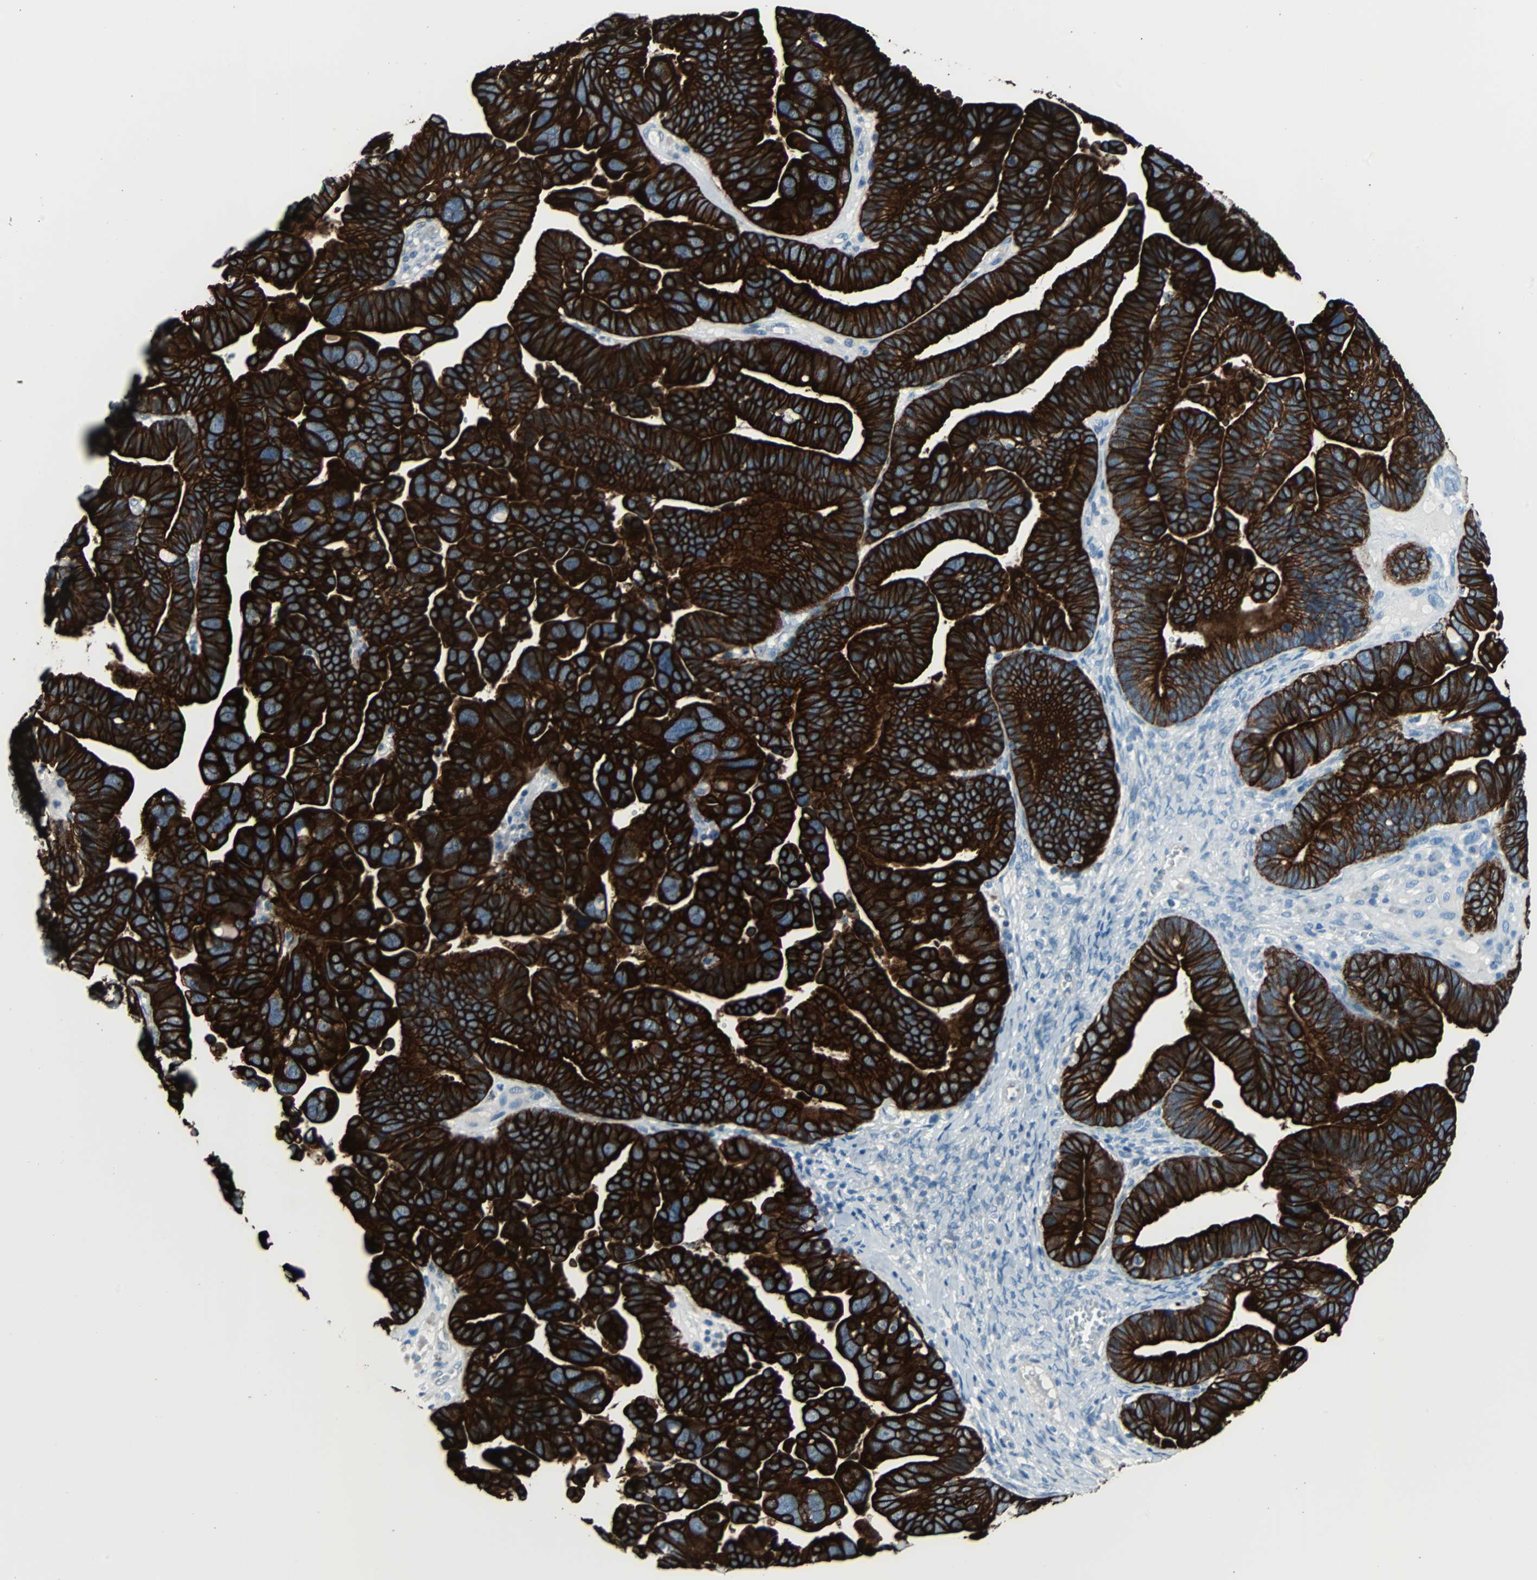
{"staining": {"intensity": "moderate", "quantity": ">75%", "location": "cytoplasmic/membranous"}, "tissue": "ovarian cancer", "cell_type": "Tumor cells", "image_type": "cancer", "snomed": [{"axis": "morphology", "description": "Cystadenocarcinoma, serous, NOS"}, {"axis": "topography", "description": "Ovary"}], "caption": "This histopathology image shows immunohistochemistry staining of serous cystadenocarcinoma (ovarian), with medium moderate cytoplasmic/membranous staining in approximately >75% of tumor cells.", "gene": "KRT7", "patient": {"sex": "female", "age": 56}}